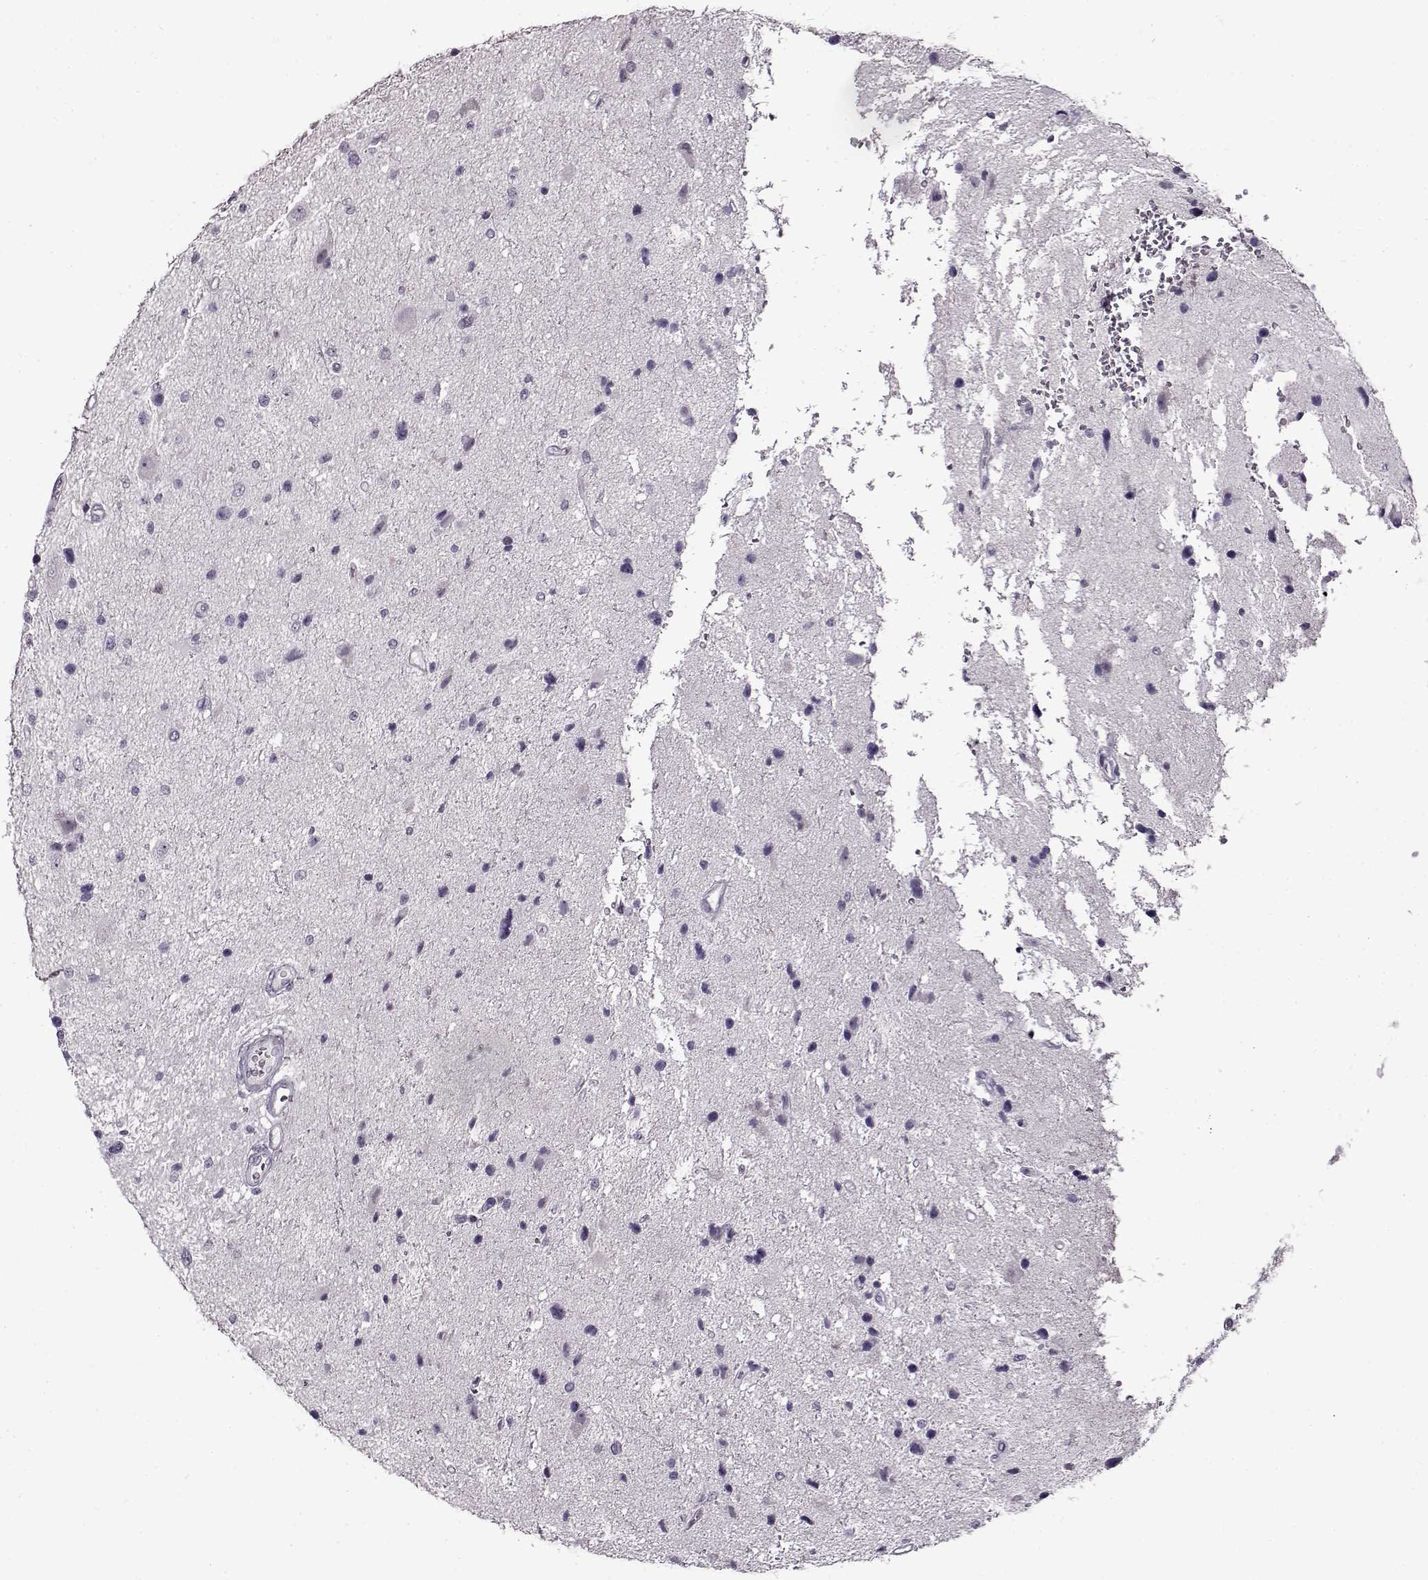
{"staining": {"intensity": "negative", "quantity": "none", "location": "none"}, "tissue": "glioma", "cell_type": "Tumor cells", "image_type": "cancer", "snomed": [{"axis": "morphology", "description": "Glioma, malignant, Low grade"}, {"axis": "topography", "description": "Brain"}], "caption": "Immunohistochemistry (IHC) of low-grade glioma (malignant) displays no positivity in tumor cells.", "gene": "FSHB", "patient": {"sex": "female", "age": 32}}